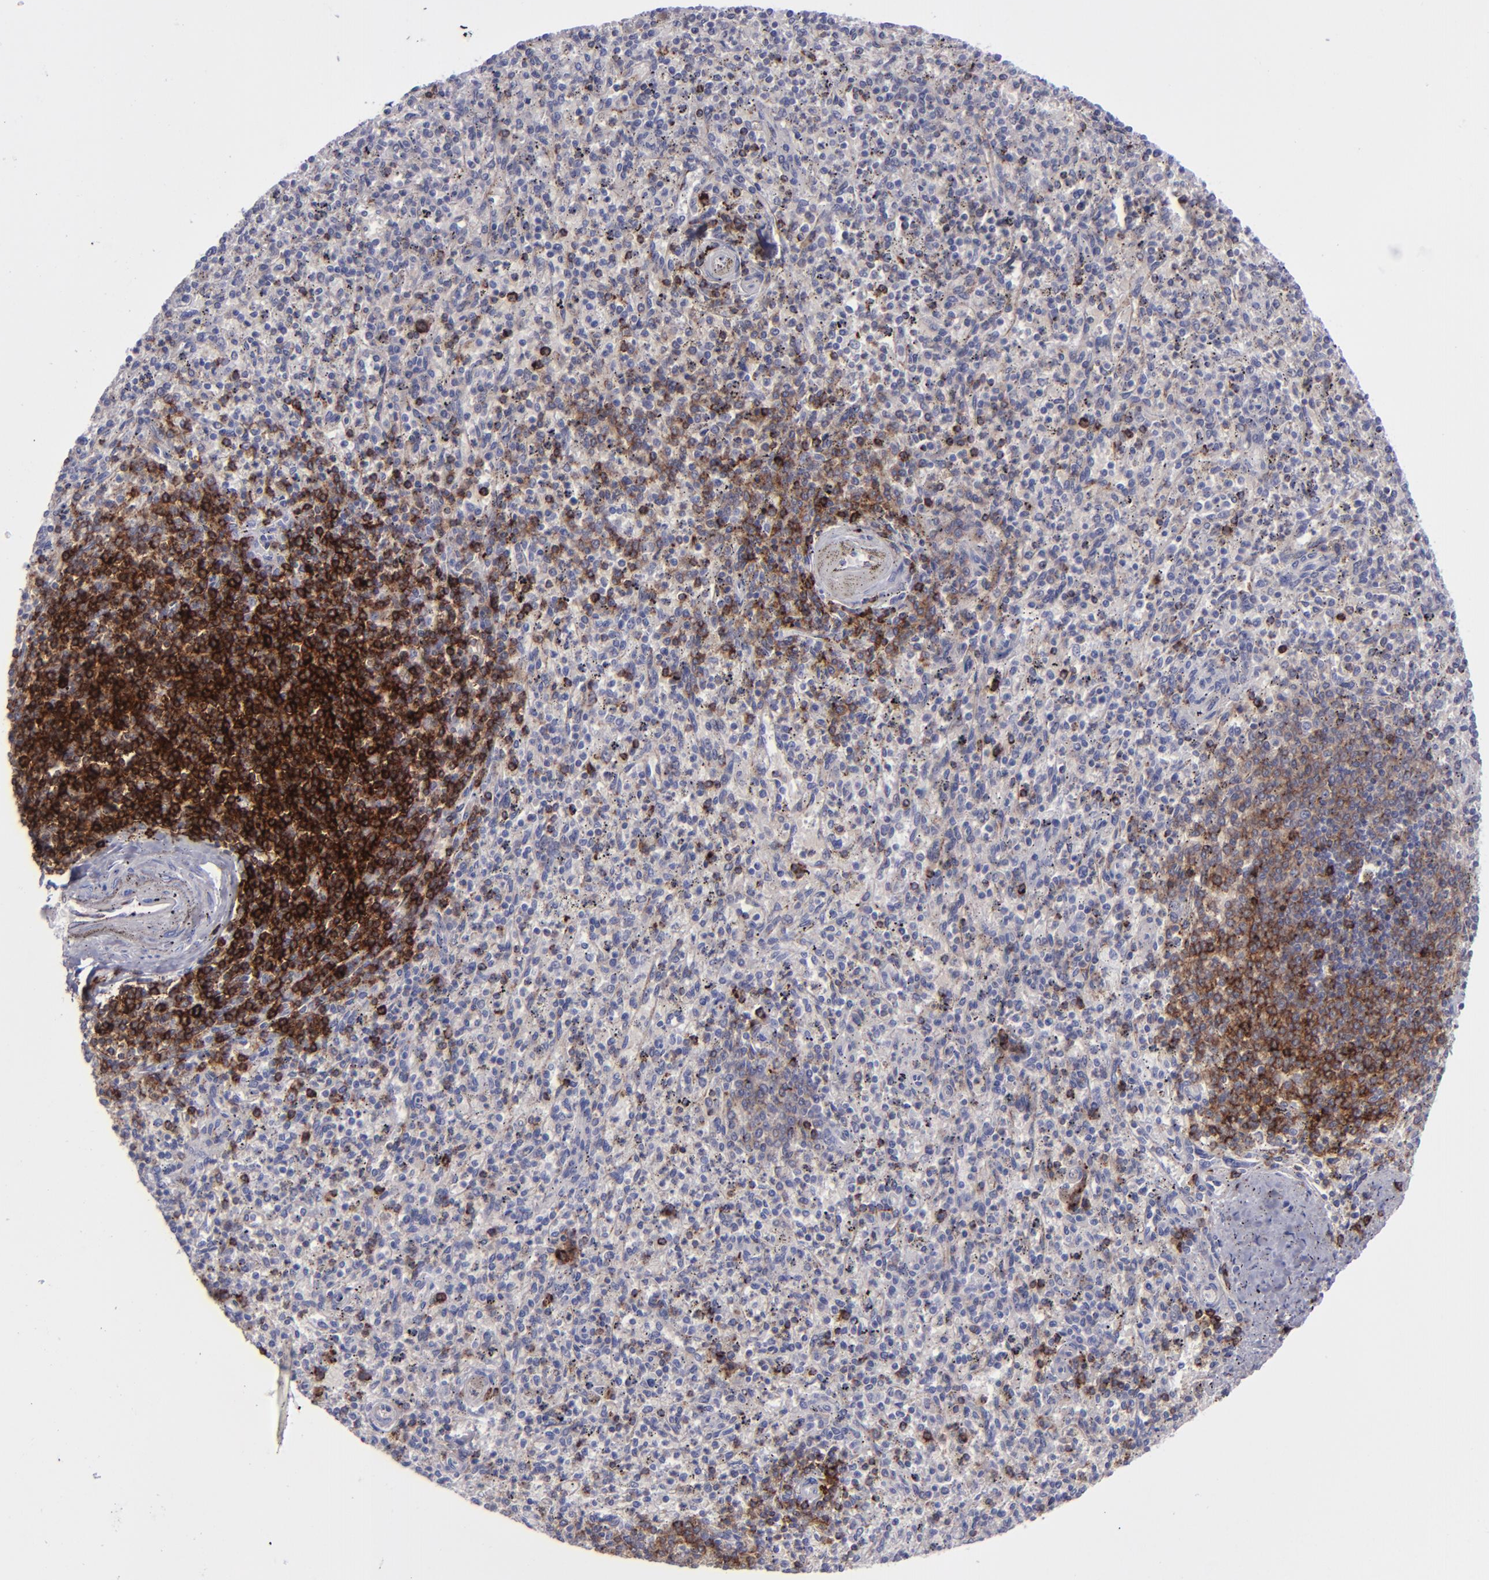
{"staining": {"intensity": "strong", "quantity": "<25%", "location": "cytoplasmic/membranous"}, "tissue": "spleen", "cell_type": "Cells in red pulp", "image_type": "normal", "snomed": [{"axis": "morphology", "description": "Normal tissue, NOS"}, {"axis": "topography", "description": "Spleen"}], "caption": "Cells in red pulp show medium levels of strong cytoplasmic/membranous staining in approximately <25% of cells in unremarkable spleen.", "gene": "CD27", "patient": {"sex": "male", "age": 72}}